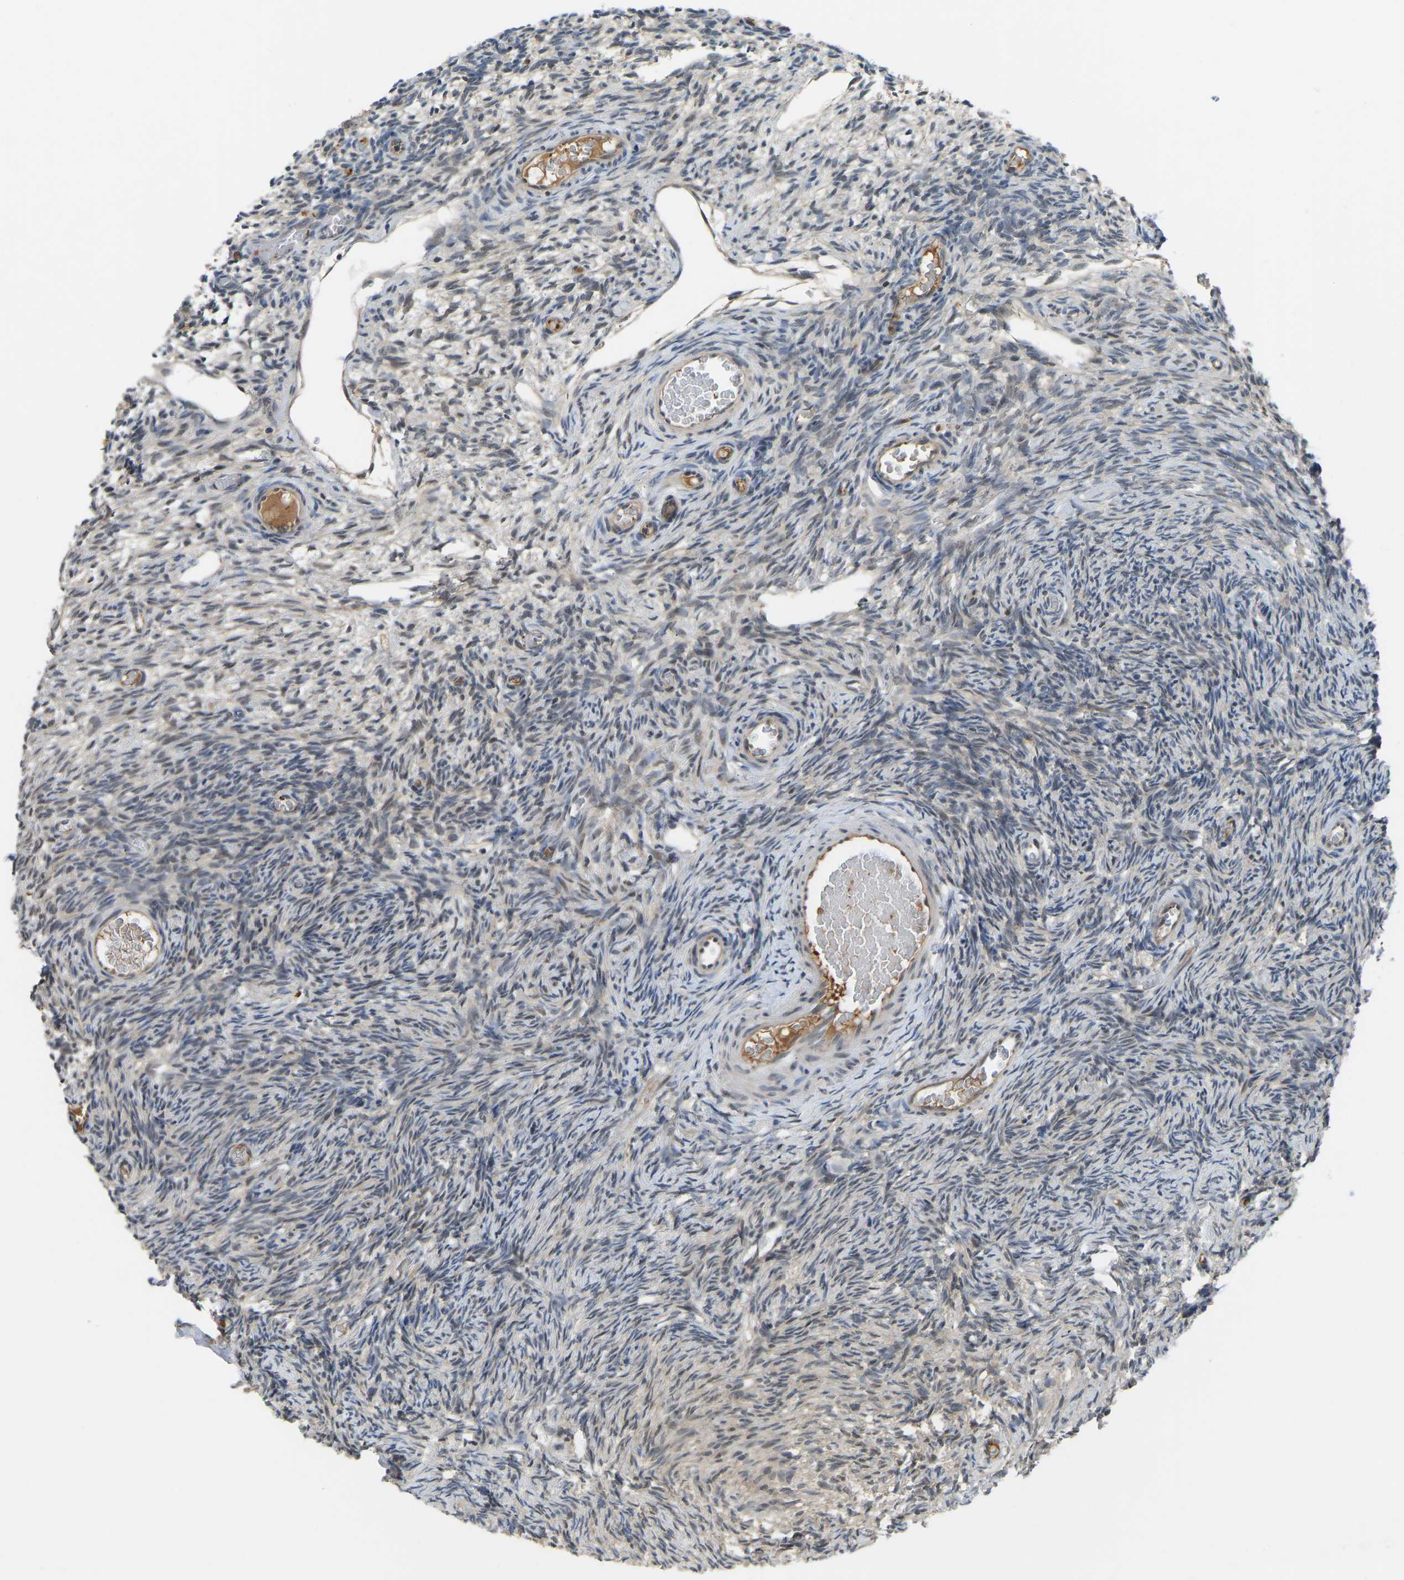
{"staining": {"intensity": "weak", "quantity": "25%-75%", "location": "cytoplasmic/membranous,nuclear"}, "tissue": "ovary", "cell_type": "Ovarian stroma cells", "image_type": "normal", "snomed": [{"axis": "morphology", "description": "Normal tissue, NOS"}, {"axis": "topography", "description": "Ovary"}], "caption": "A brown stain highlights weak cytoplasmic/membranous,nuclear staining of a protein in ovarian stroma cells of benign human ovary.", "gene": "ZNF251", "patient": {"sex": "female", "age": 27}}